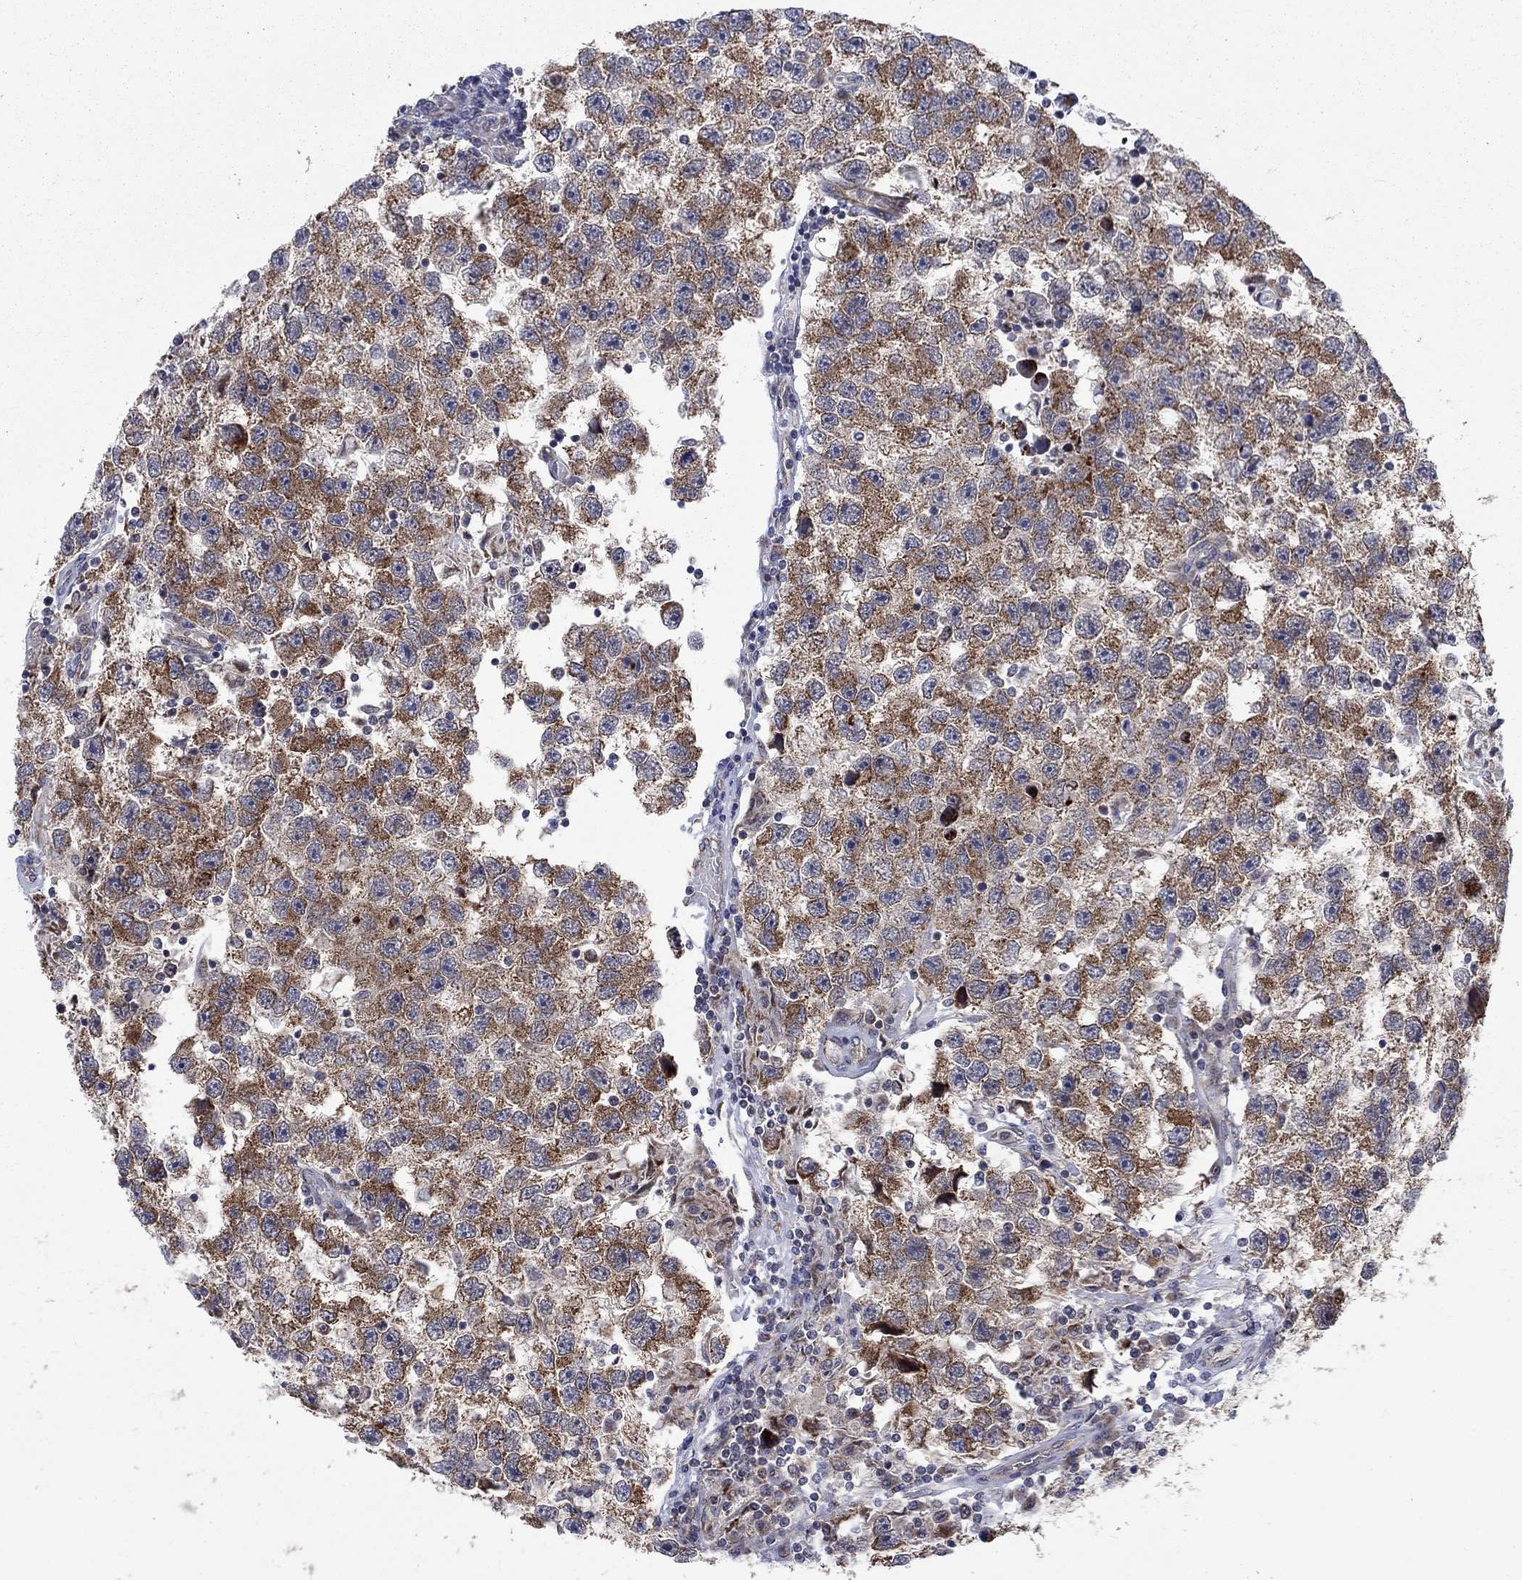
{"staining": {"intensity": "moderate", "quantity": ">75%", "location": "cytoplasmic/membranous"}, "tissue": "testis cancer", "cell_type": "Tumor cells", "image_type": "cancer", "snomed": [{"axis": "morphology", "description": "Seminoma, NOS"}, {"axis": "topography", "description": "Testis"}], "caption": "Moderate cytoplasmic/membranous positivity for a protein is appreciated in approximately >75% of tumor cells of seminoma (testis) using immunohistochemistry.", "gene": "SLC35F2", "patient": {"sex": "male", "age": 26}}